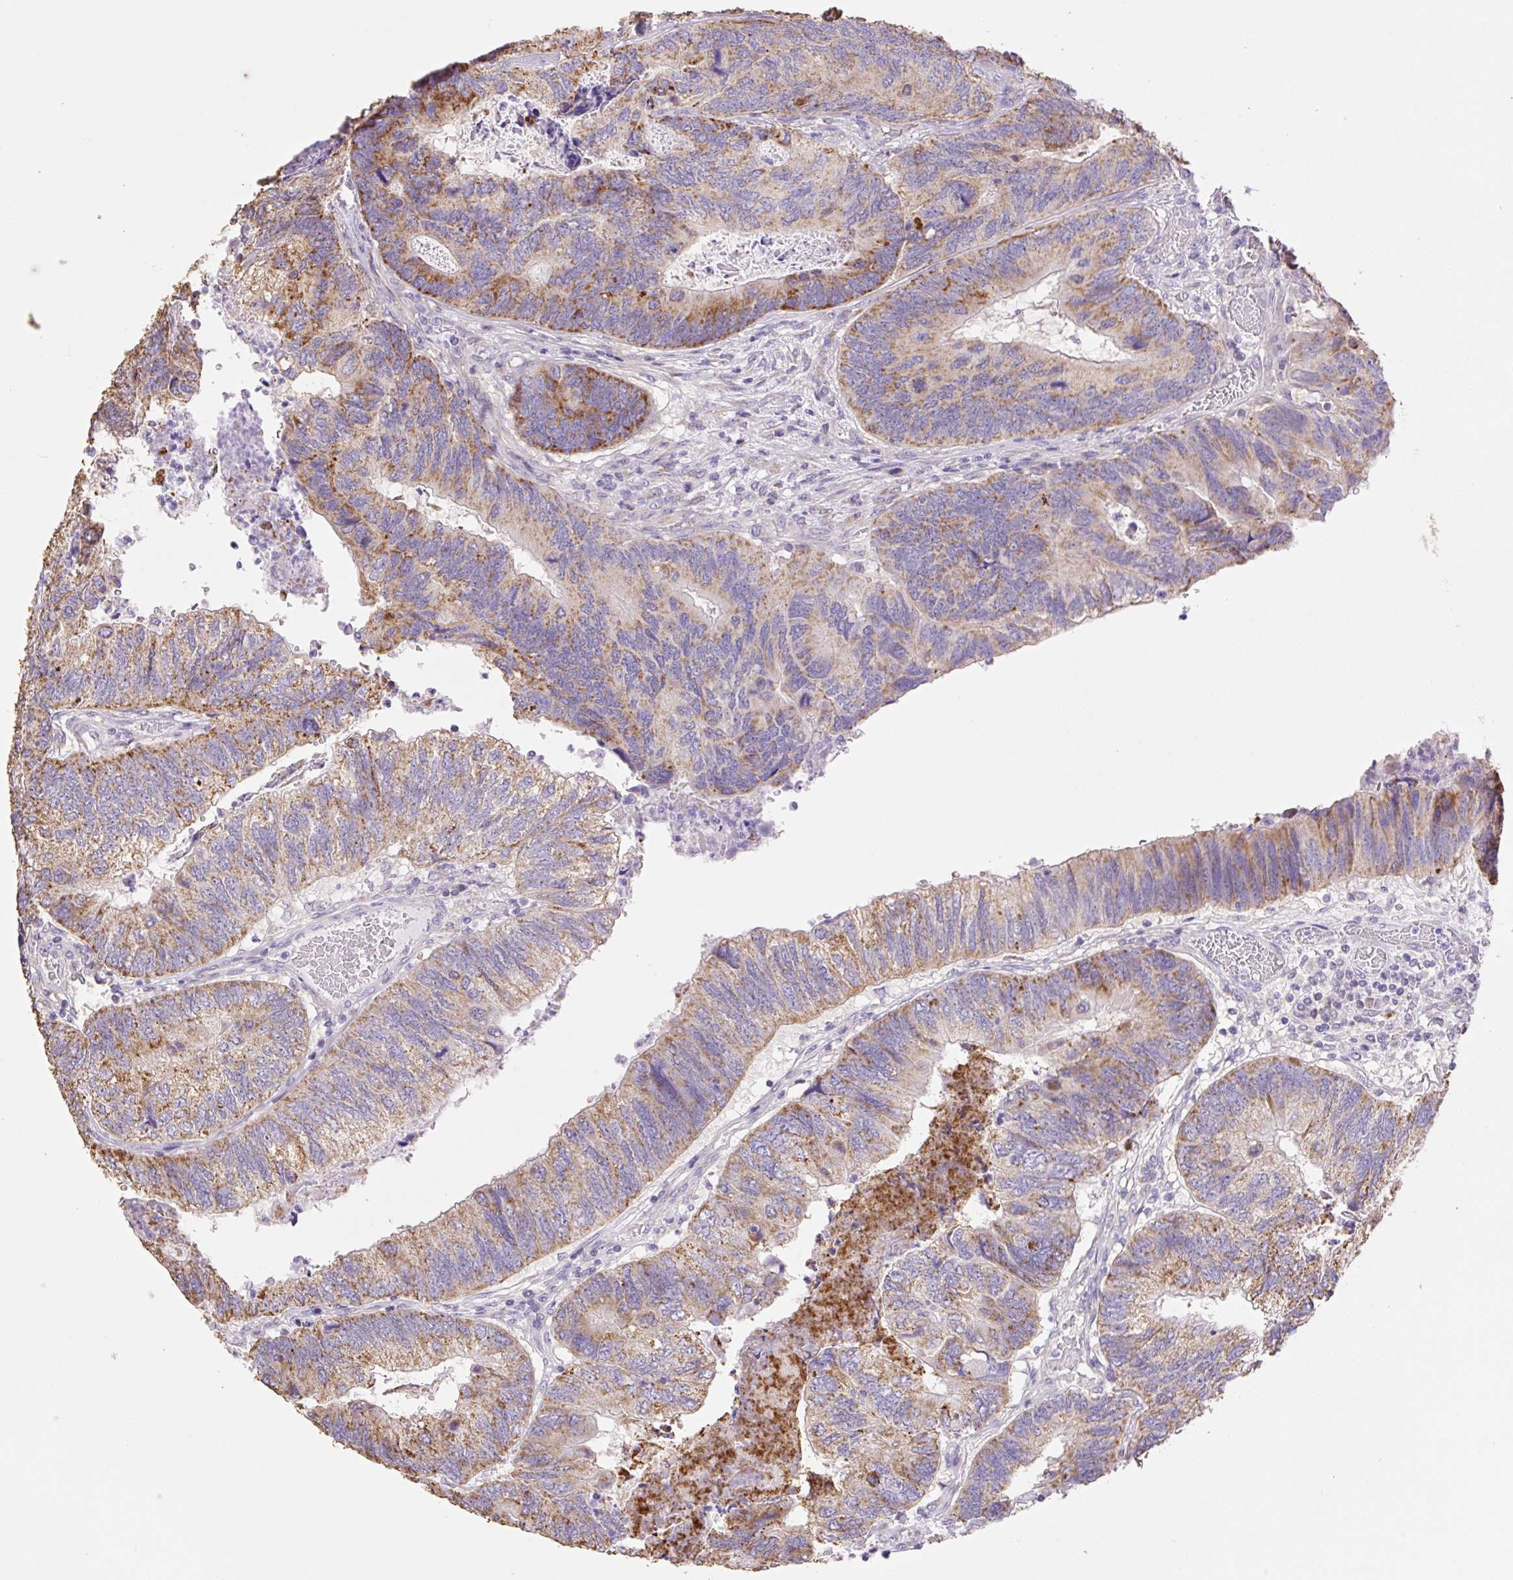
{"staining": {"intensity": "moderate", "quantity": ">75%", "location": "cytoplasmic/membranous"}, "tissue": "colorectal cancer", "cell_type": "Tumor cells", "image_type": "cancer", "snomed": [{"axis": "morphology", "description": "Adenocarcinoma, NOS"}, {"axis": "topography", "description": "Colon"}], "caption": "A brown stain labels moderate cytoplasmic/membranous expression of a protein in colorectal adenocarcinoma tumor cells.", "gene": "COPZ2", "patient": {"sex": "female", "age": 67}}